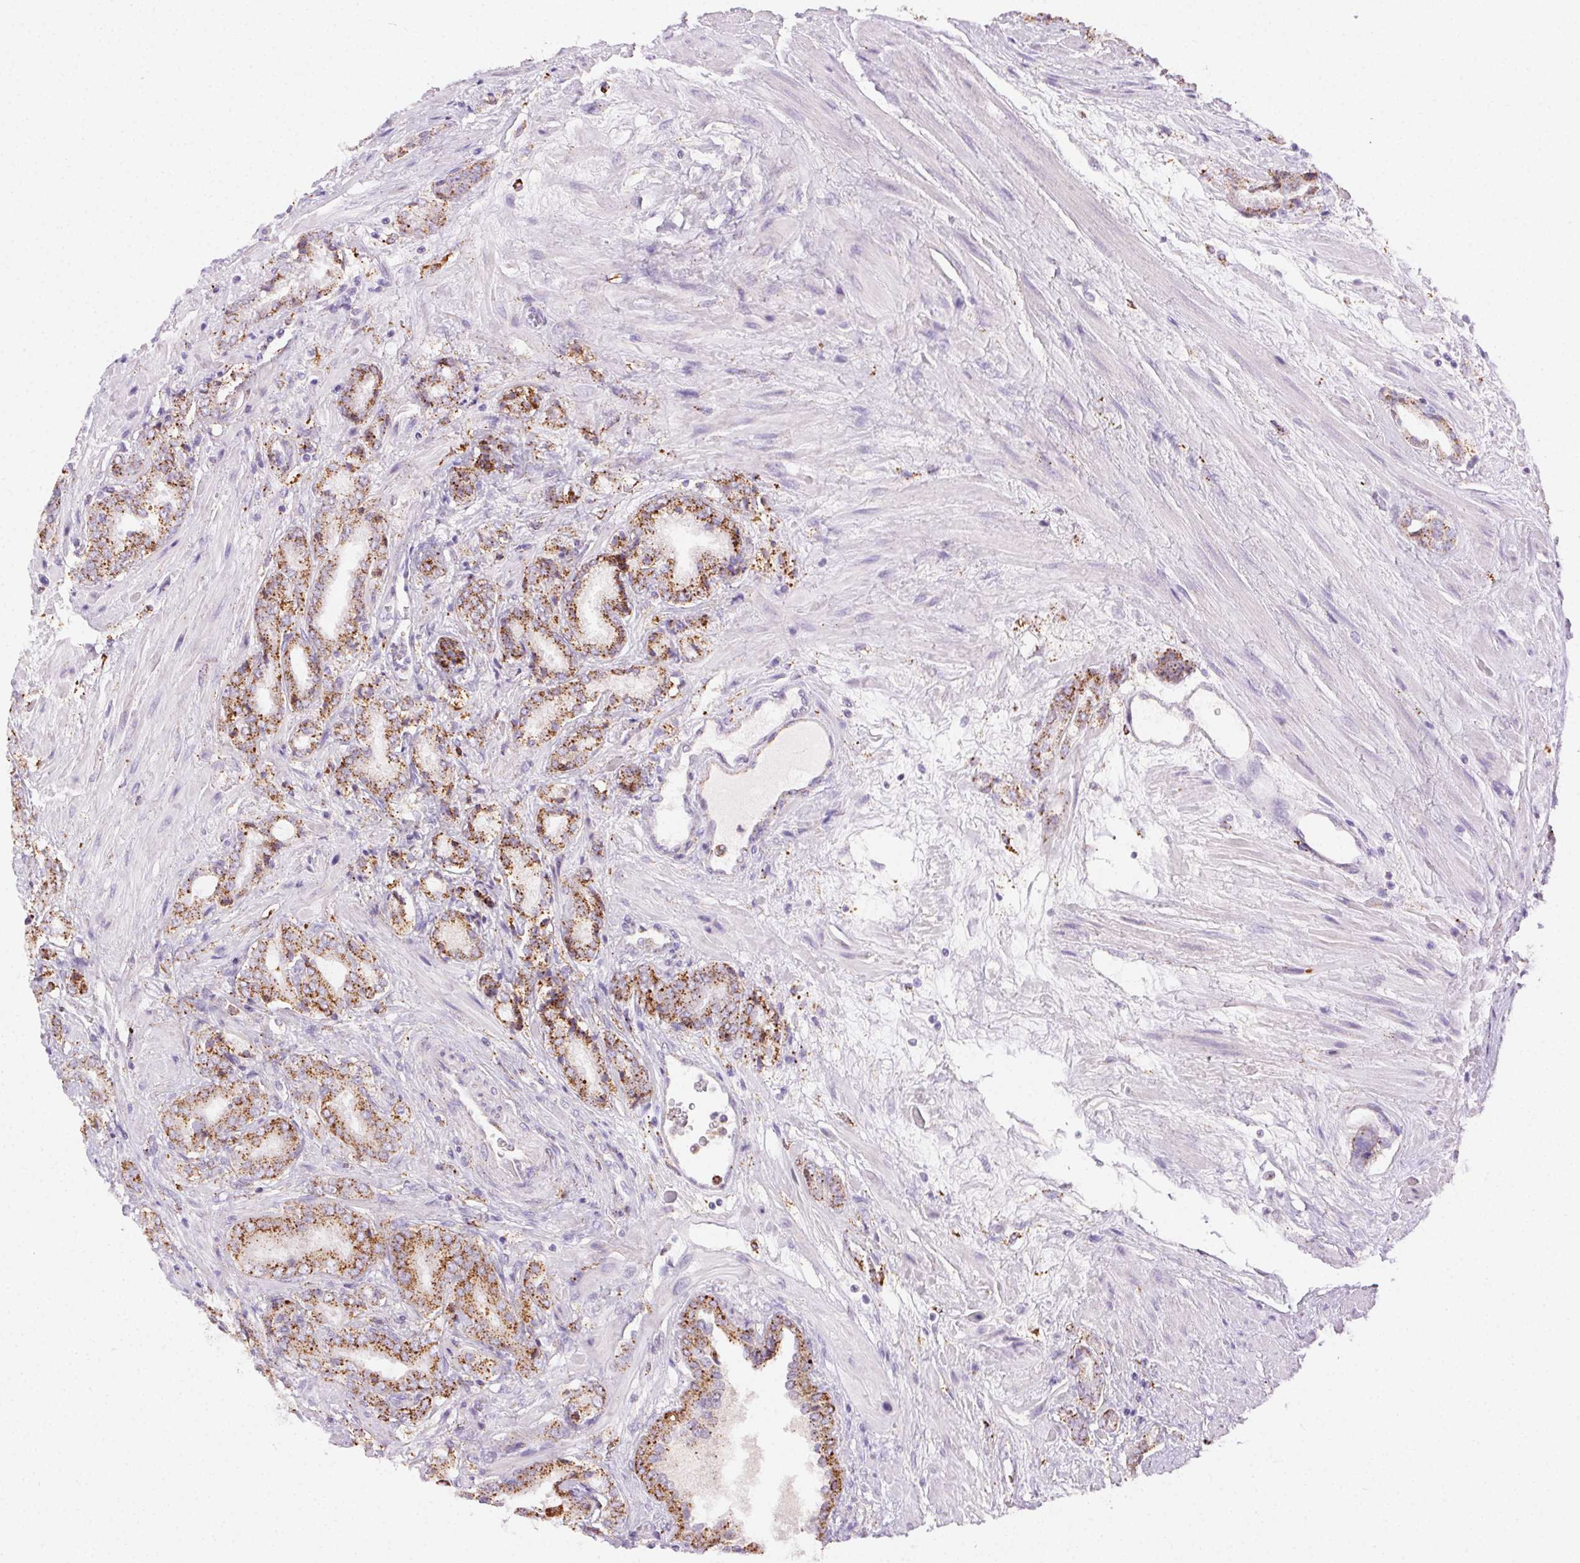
{"staining": {"intensity": "moderate", "quantity": ">75%", "location": "cytoplasmic/membranous"}, "tissue": "prostate cancer", "cell_type": "Tumor cells", "image_type": "cancer", "snomed": [{"axis": "morphology", "description": "Adenocarcinoma, High grade"}, {"axis": "topography", "description": "Prostate"}], "caption": "Immunohistochemical staining of prostate cancer shows medium levels of moderate cytoplasmic/membranous expression in about >75% of tumor cells.", "gene": "SCPEP1", "patient": {"sex": "male", "age": 56}}